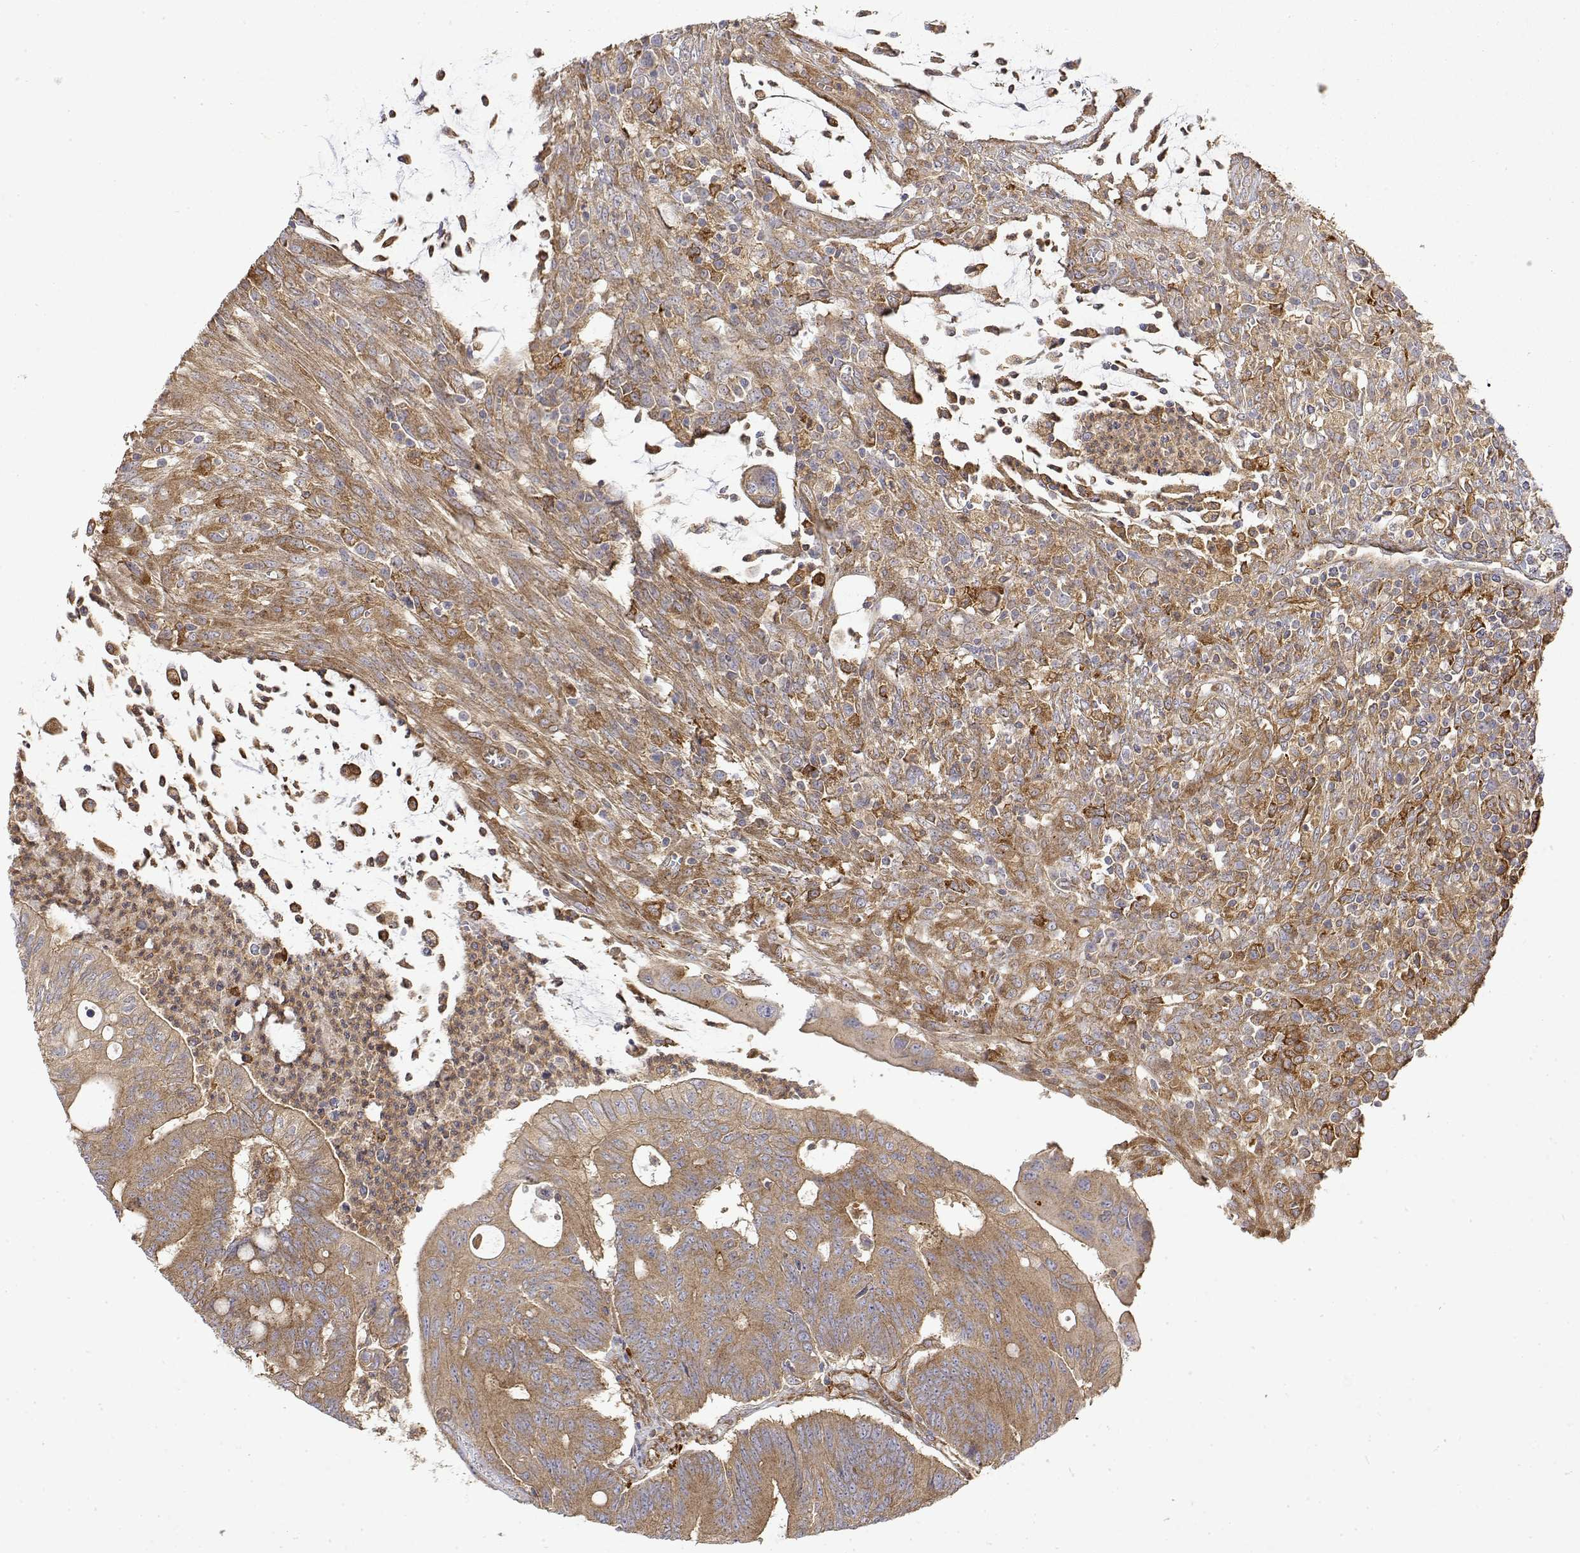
{"staining": {"intensity": "moderate", "quantity": ">75%", "location": "cytoplasmic/membranous"}, "tissue": "colorectal cancer", "cell_type": "Tumor cells", "image_type": "cancer", "snomed": [{"axis": "morphology", "description": "Adenocarcinoma, NOS"}, {"axis": "topography", "description": "Colon"}], "caption": "Approximately >75% of tumor cells in human colorectal adenocarcinoma show moderate cytoplasmic/membranous protein staining as visualized by brown immunohistochemical staining.", "gene": "PACSIN2", "patient": {"sex": "male", "age": 65}}